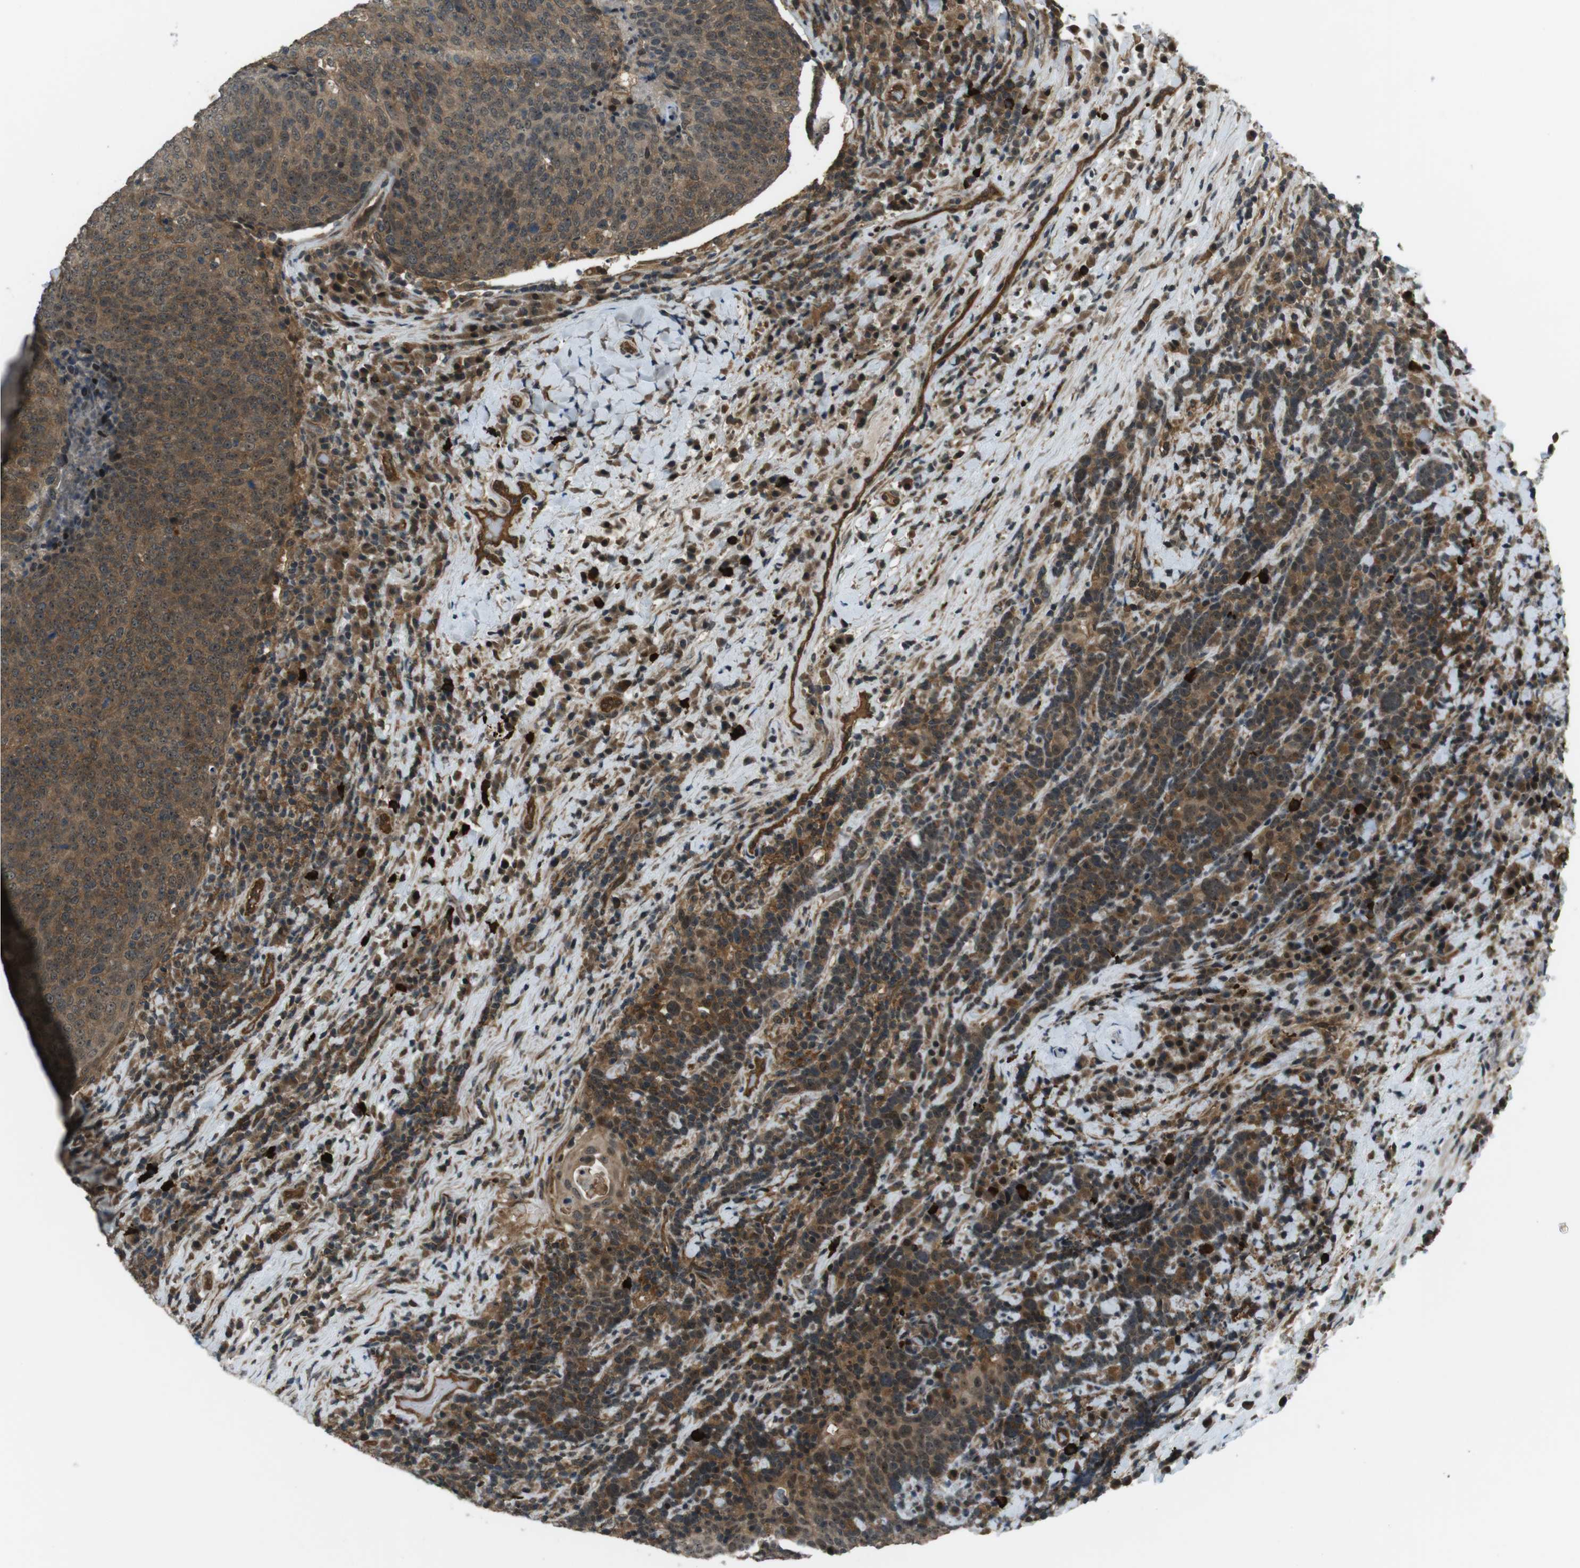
{"staining": {"intensity": "moderate", "quantity": ">75%", "location": "cytoplasmic/membranous,nuclear"}, "tissue": "head and neck cancer", "cell_type": "Tumor cells", "image_type": "cancer", "snomed": [{"axis": "morphology", "description": "Squamous cell carcinoma, NOS"}, {"axis": "morphology", "description": "Squamous cell carcinoma, metastatic, NOS"}, {"axis": "topography", "description": "Lymph node"}, {"axis": "topography", "description": "Head-Neck"}], "caption": "Tumor cells demonstrate medium levels of moderate cytoplasmic/membranous and nuclear positivity in about >75% of cells in metastatic squamous cell carcinoma (head and neck). The staining was performed using DAB (3,3'-diaminobenzidine), with brown indicating positive protein expression. Nuclei are stained blue with hematoxylin.", "gene": "TIAM2", "patient": {"sex": "male", "age": 62}}